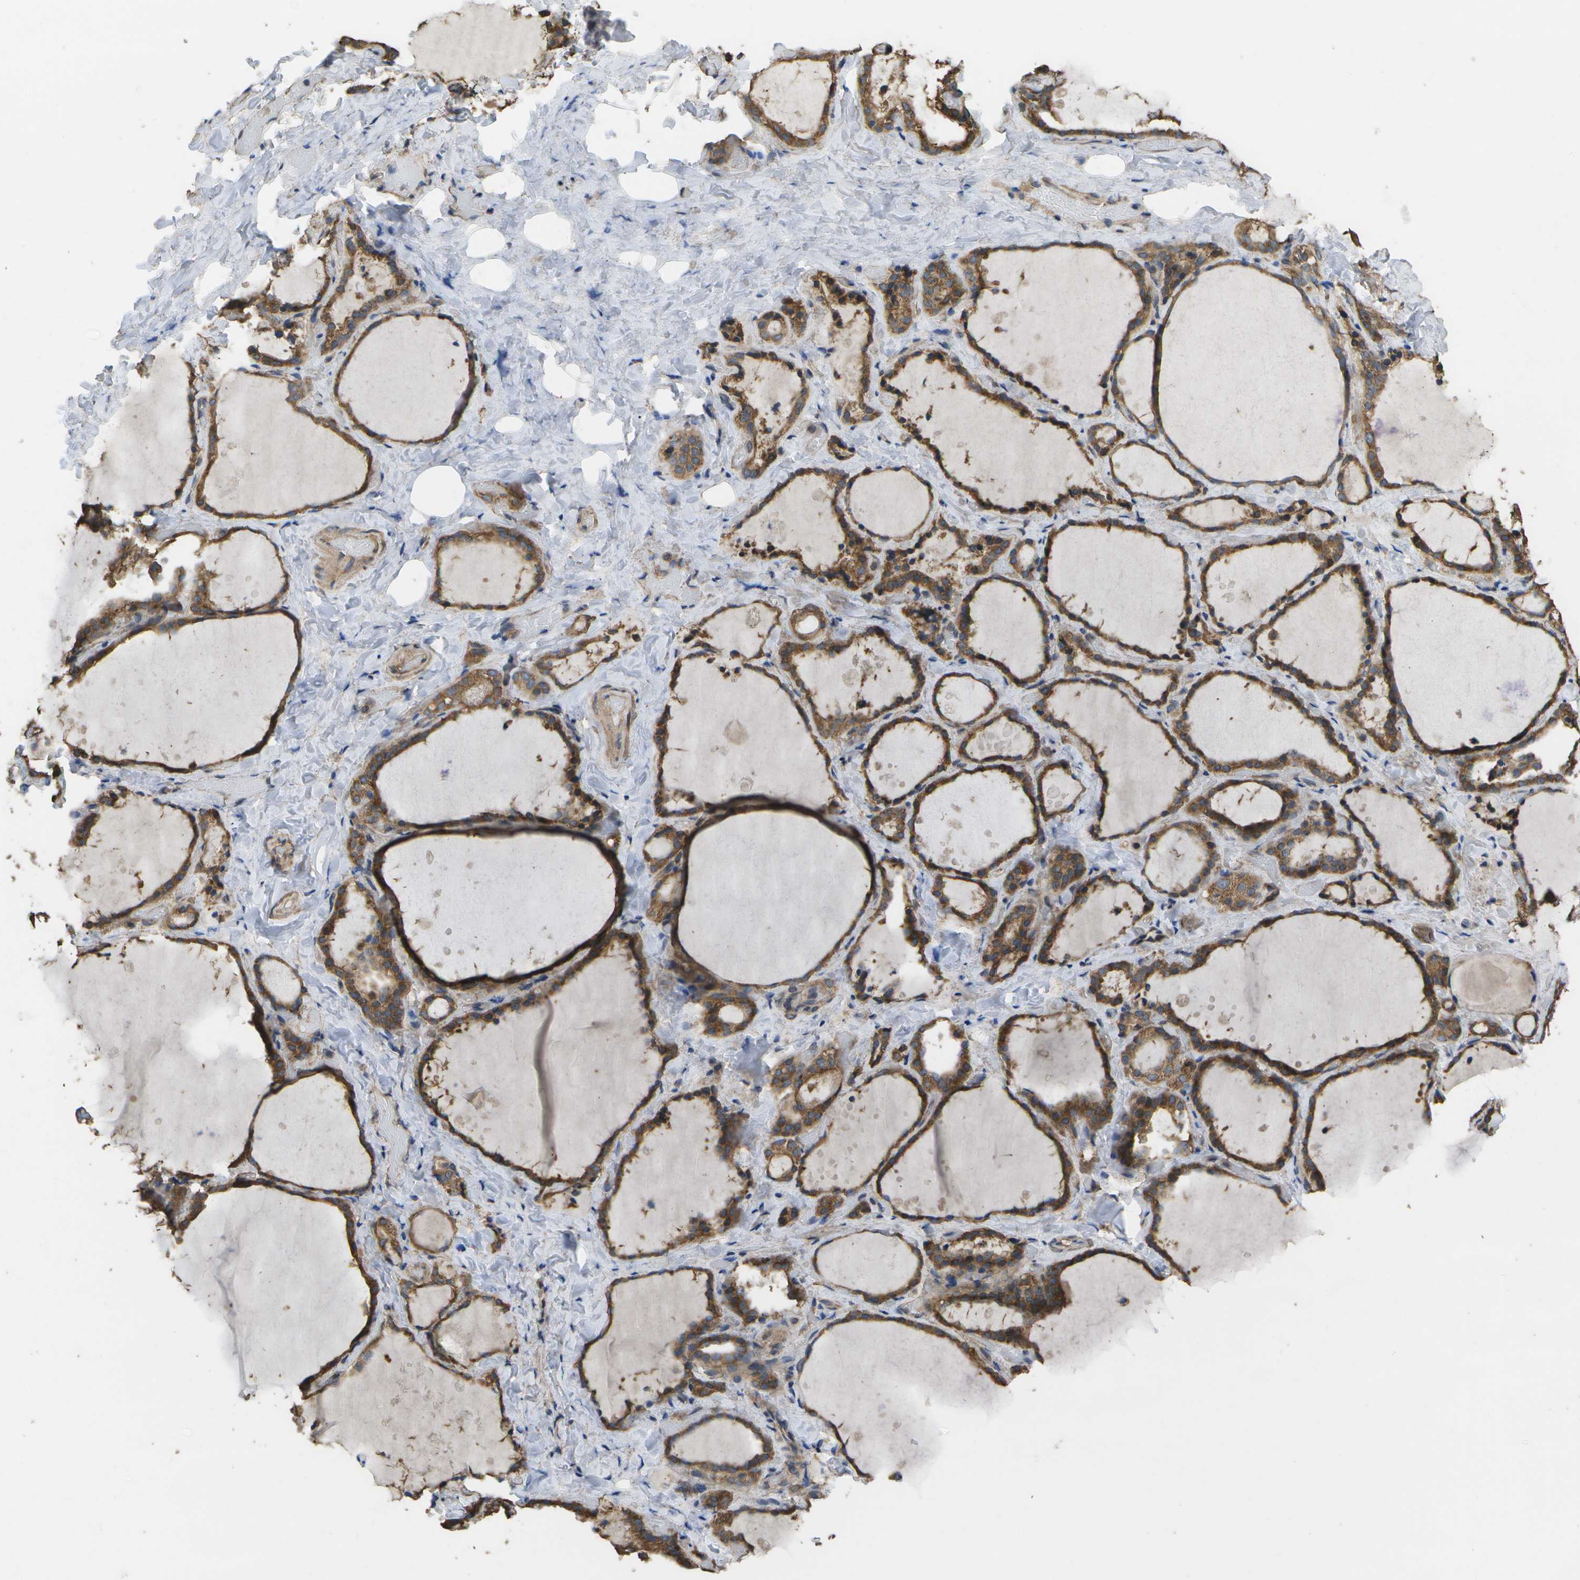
{"staining": {"intensity": "moderate", "quantity": ">75%", "location": "cytoplasmic/membranous"}, "tissue": "thyroid gland", "cell_type": "Glandular cells", "image_type": "normal", "snomed": [{"axis": "morphology", "description": "Normal tissue, NOS"}, {"axis": "topography", "description": "Thyroid gland"}], "caption": "Immunohistochemical staining of benign human thyroid gland shows medium levels of moderate cytoplasmic/membranous staining in about >75% of glandular cells. (brown staining indicates protein expression, while blue staining denotes nuclei).", "gene": "SACS", "patient": {"sex": "female", "age": 44}}